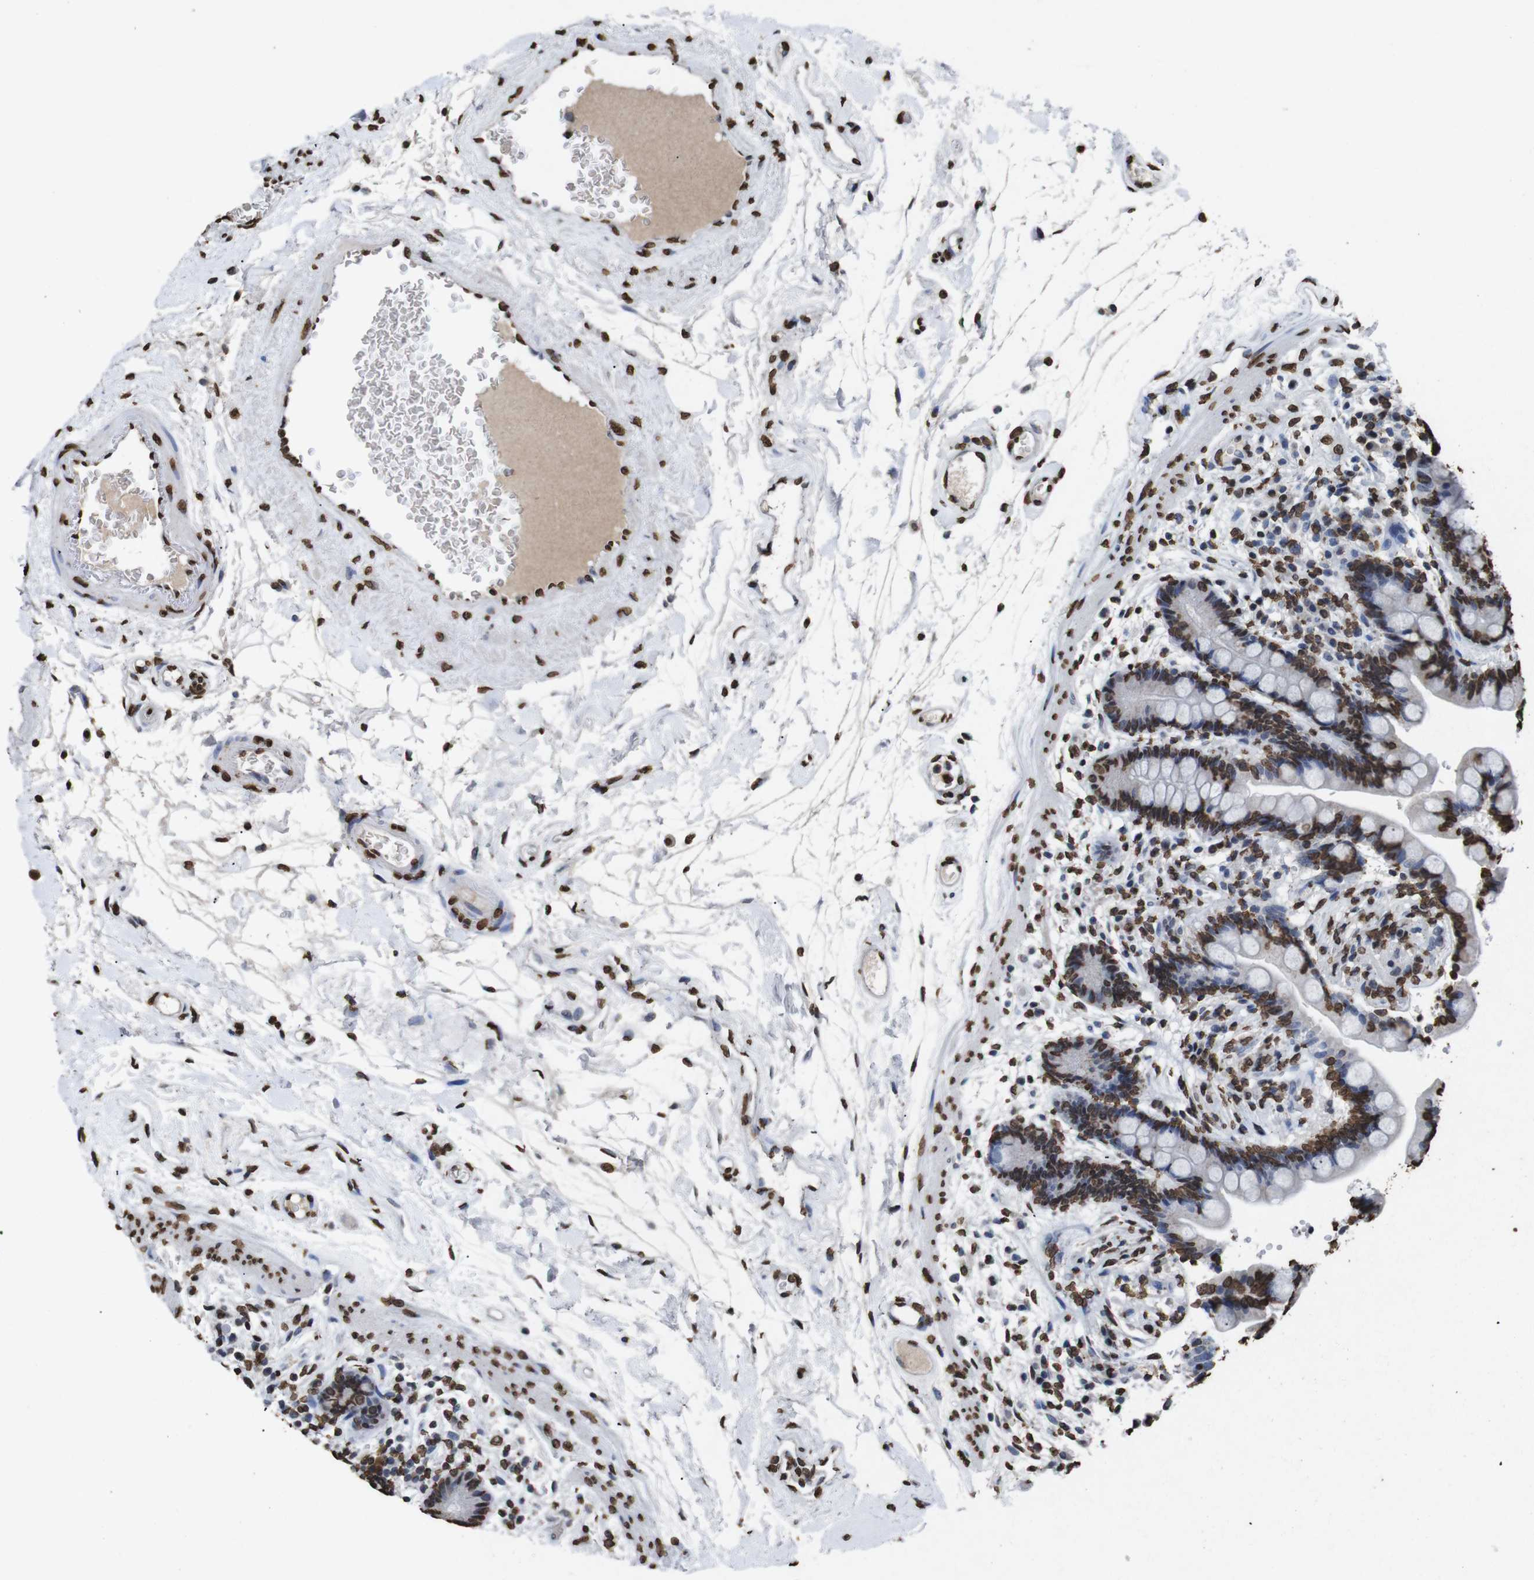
{"staining": {"intensity": "strong", "quantity": ">75%", "location": "nuclear"}, "tissue": "colon", "cell_type": "Endothelial cells", "image_type": "normal", "snomed": [{"axis": "morphology", "description": "Normal tissue, NOS"}, {"axis": "topography", "description": "Colon"}], "caption": "Endothelial cells demonstrate high levels of strong nuclear expression in about >75% of cells in benign colon.", "gene": "MDM2", "patient": {"sex": "male", "age": 73}}